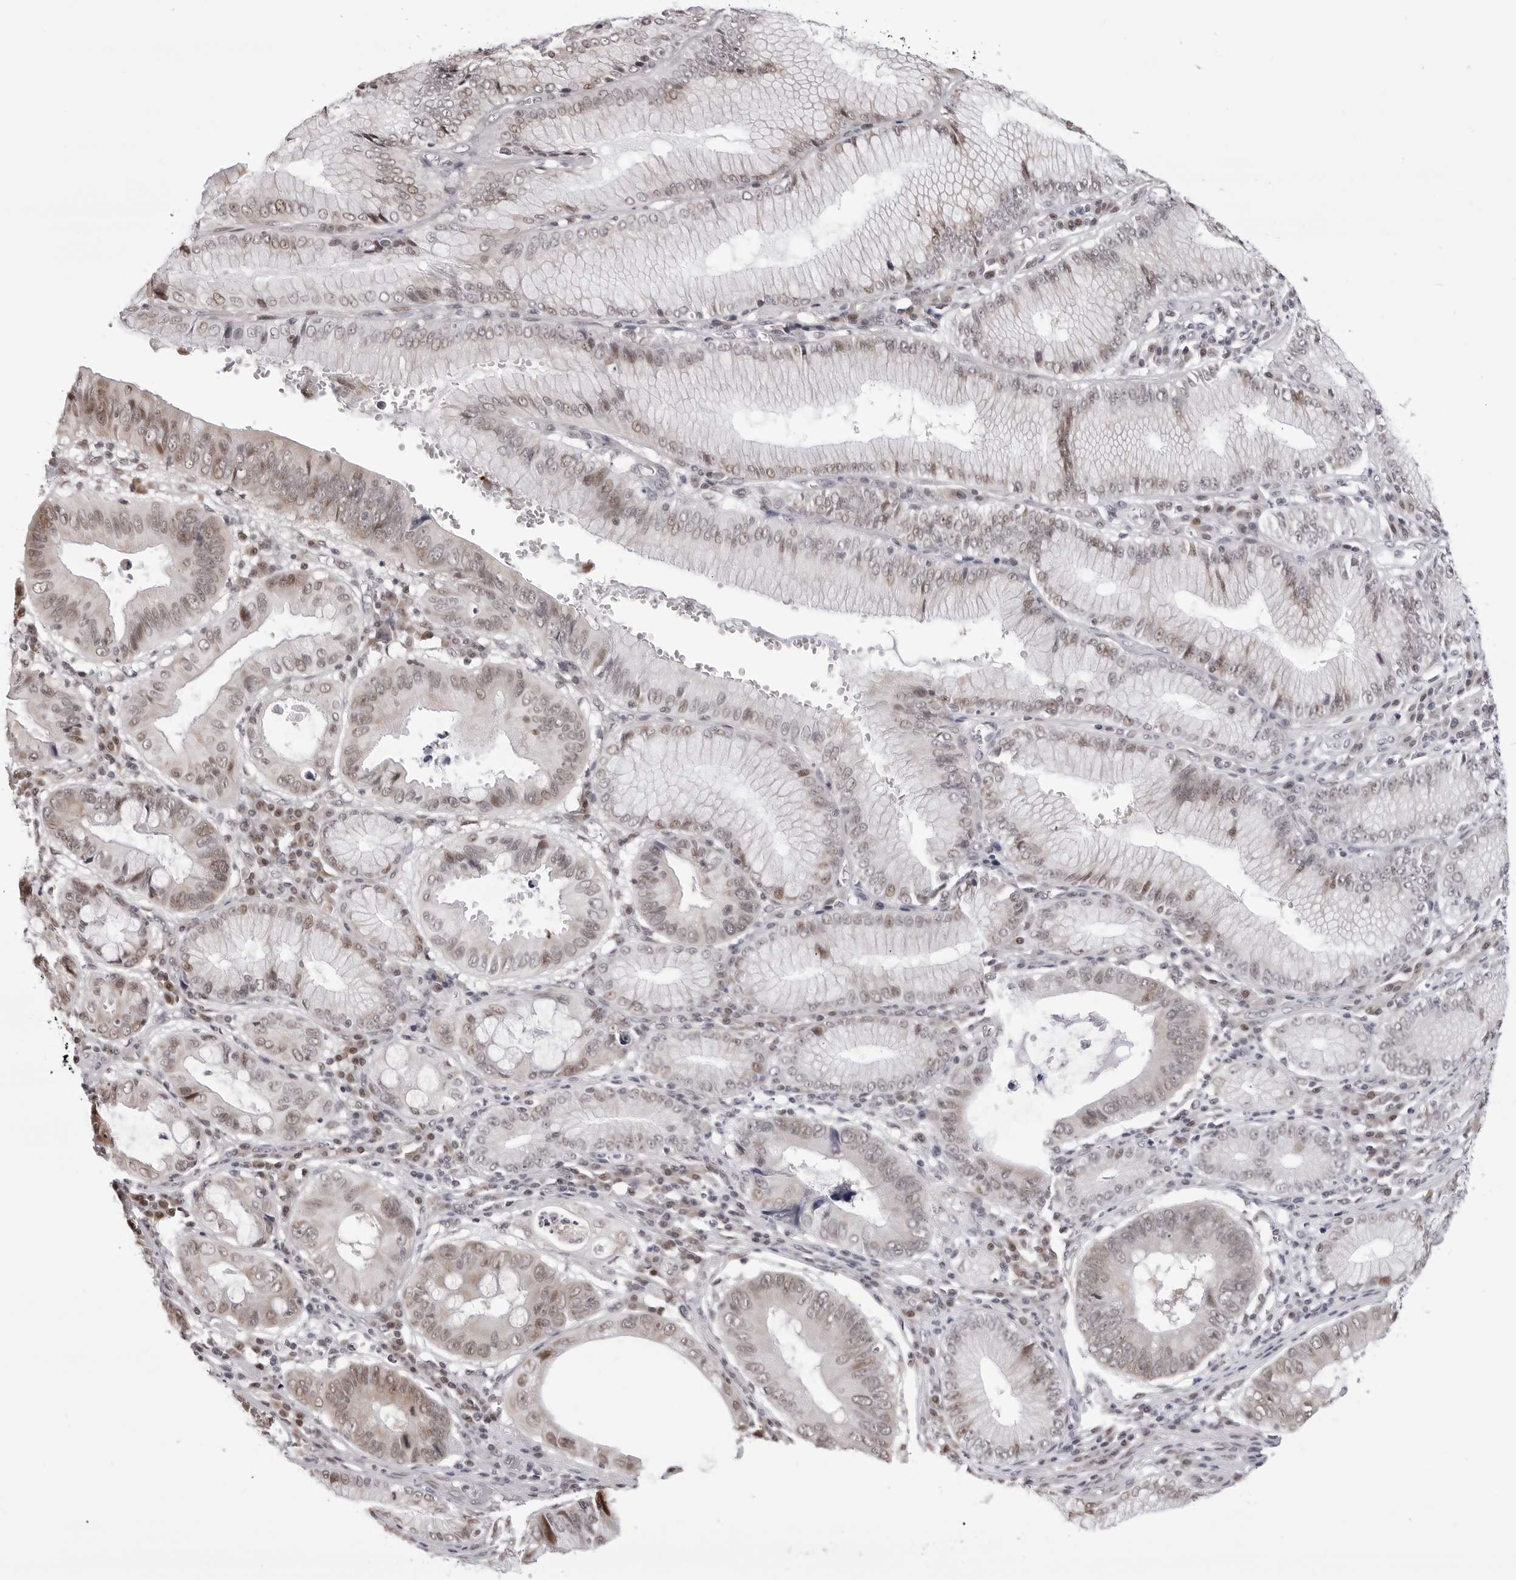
{"staining": {"intensity": "weak", "quantity": "25%-75%", "location": "cytoplasmic/membranous,nuclear"}, "tissue": "stomach cancer", "cell_type": "Tumor cells", "image_type": "cancer", "snomed": [{"axis": "morphology", "description": "Adenocarcinoma, NOS"}, {"axis": "topography", "description": "Stomach"}], "caption": "The micrograph exhibits immunohistochemical staining of adenocarcinoma (stomach). There is weak cytoplasmic/membranous and nuclear expression is appreciated in about 25%-75% of tumor cells.", "gene": "PHF3", "patient": {"sex": "male", "age": 59}}